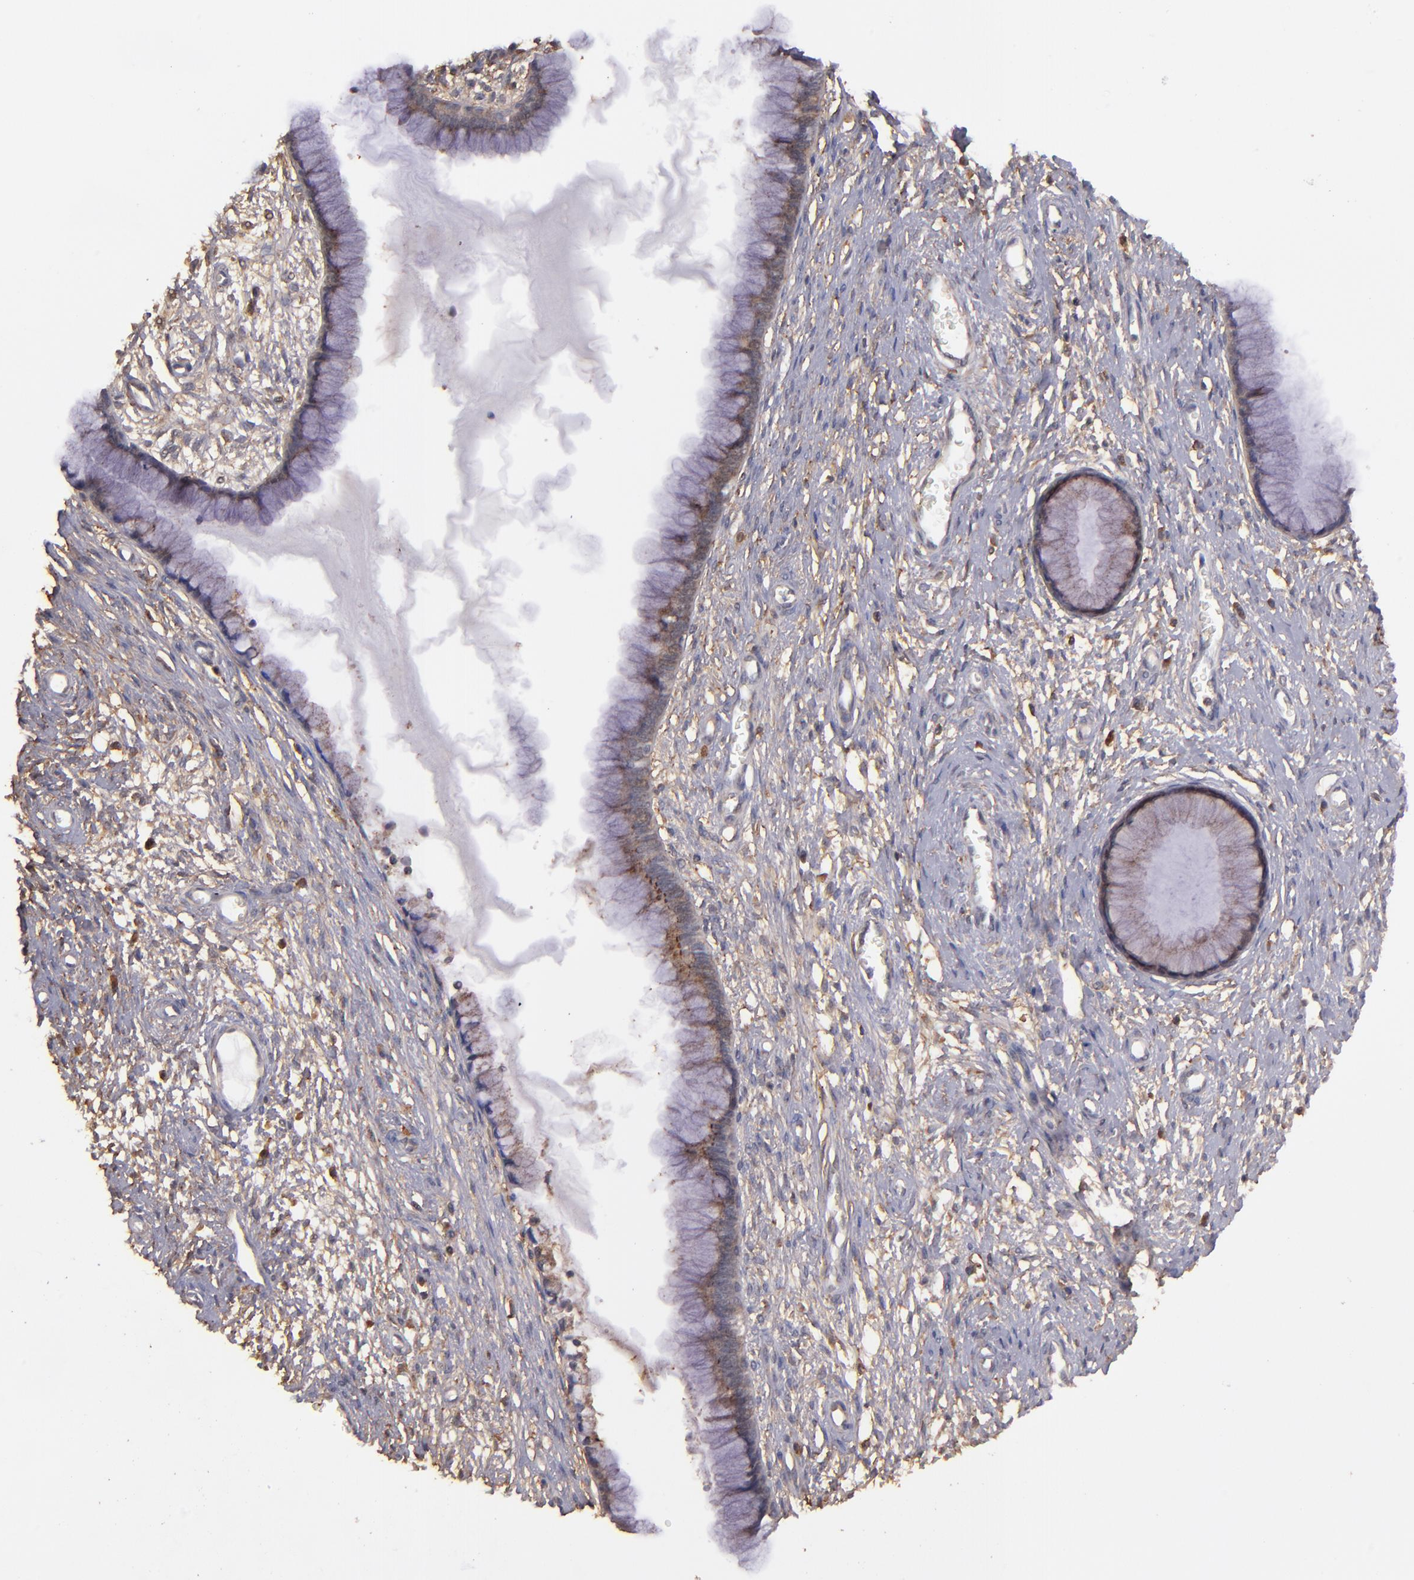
{"staining": {"intensity": "moderate", "quantity": "25%-75%", "location": "cytoplasmic/membranous"}, "tissue": "cervix", "cell_type": "Glandular cells", "image_type": "normal", "snomed": [{"axis": "morphology", "description": "Normal tissue, NOS"}, {"axis": "topography", "description": "Cervix"}], "caption": "About 25%-75% of glandular cells in normal cervix show moderate cytoplasmic/membranous protein positivity as visualized by brown immunohistochemical staining.", "gene": "ZFYVE1", "patient": {"sex": "female", "age": 55}}